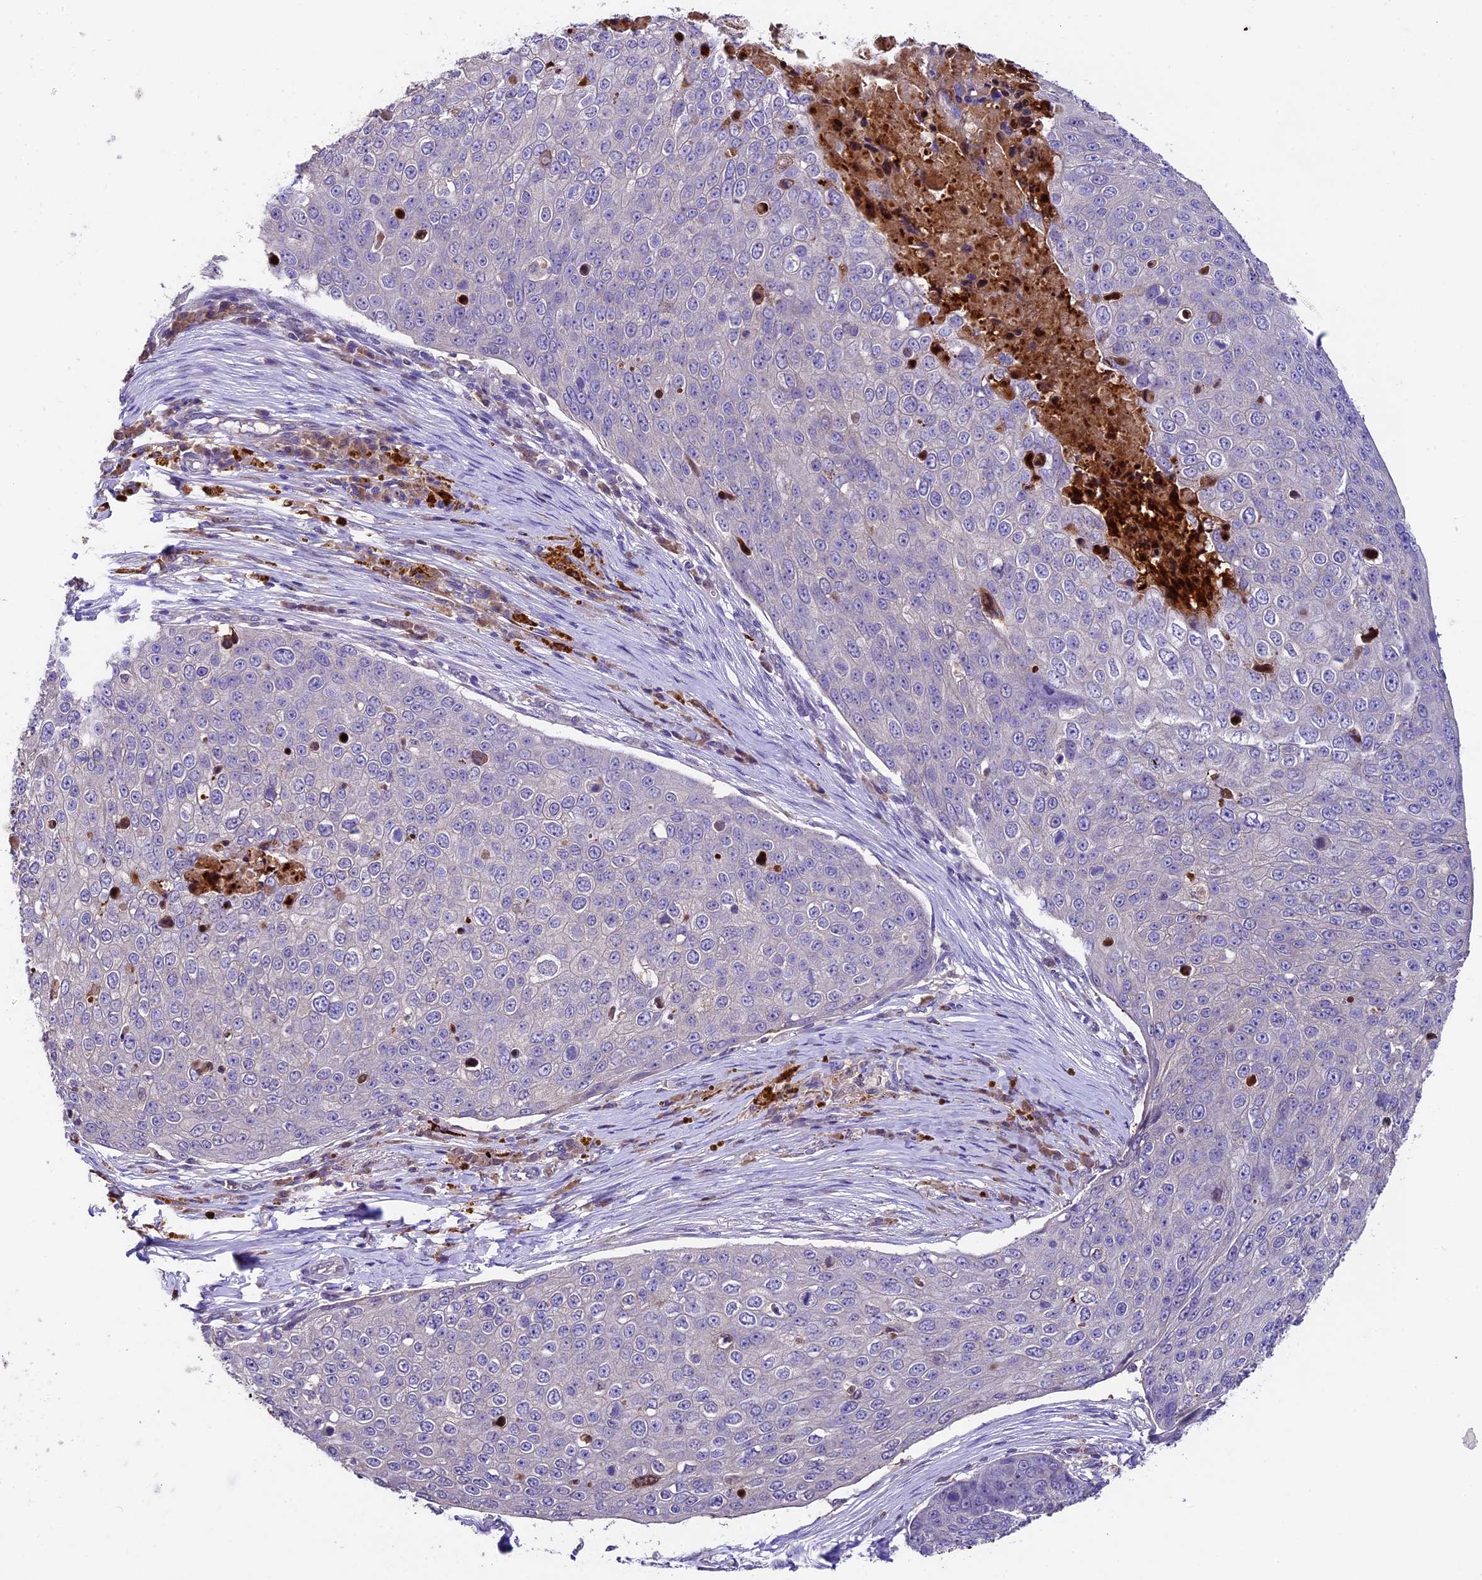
{"staining": {"intensity": "negative", "quantity": "none", "location": "none"}, "tissue": "skin cancer", "cell_type": "Tumor cells", "image_type": "cancer", "snomed": [{"axis": "morphology", "description": "Squamous cell carcinoma, NOS"}, {"axis": "topography", "description": "Skin"}], "caption": "Immunohistochemistry (IHC) of skin squamous cell carcinoma displays no expression in tumor cells.", "gene": "SBNO2", "patient": {"sex": "male", "age": 71}}